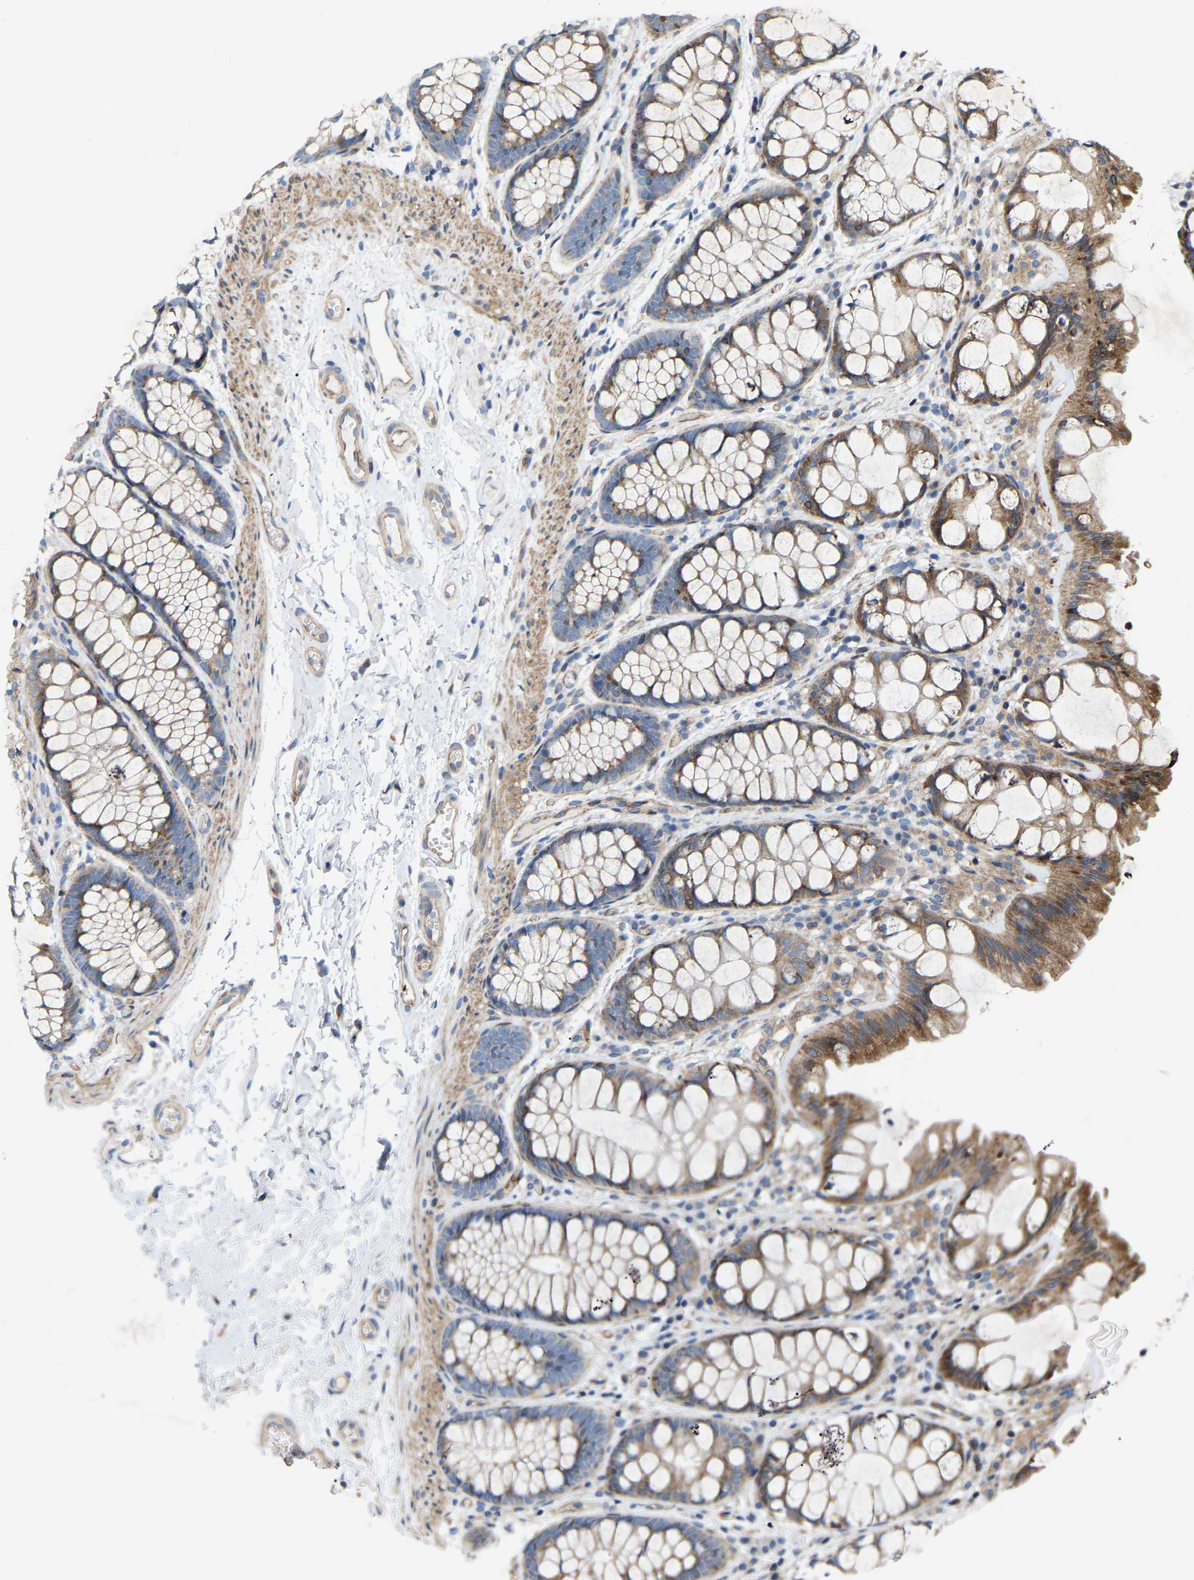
{"staining": {"intensity": "moderate", "quantity": ">75%", "location": "cytoplasmic/membranous"}, "tissue": "colon", "cell_type": "Endothelial cells", "image_type": "normal", "snomed": [{"axis": "morphology", "description": "Normal tissue, NOS"}, {"axis": "topography", "description": "Colon"}], "caption": "The image displays immunohistochemical staining of normal colon. There is moderate cytoplasmic/membranous positivity is appreciated in approximately >75% of endothelial cells.", "gene": "TOR1B", "patient": {"sex": "male", "age": 47}}